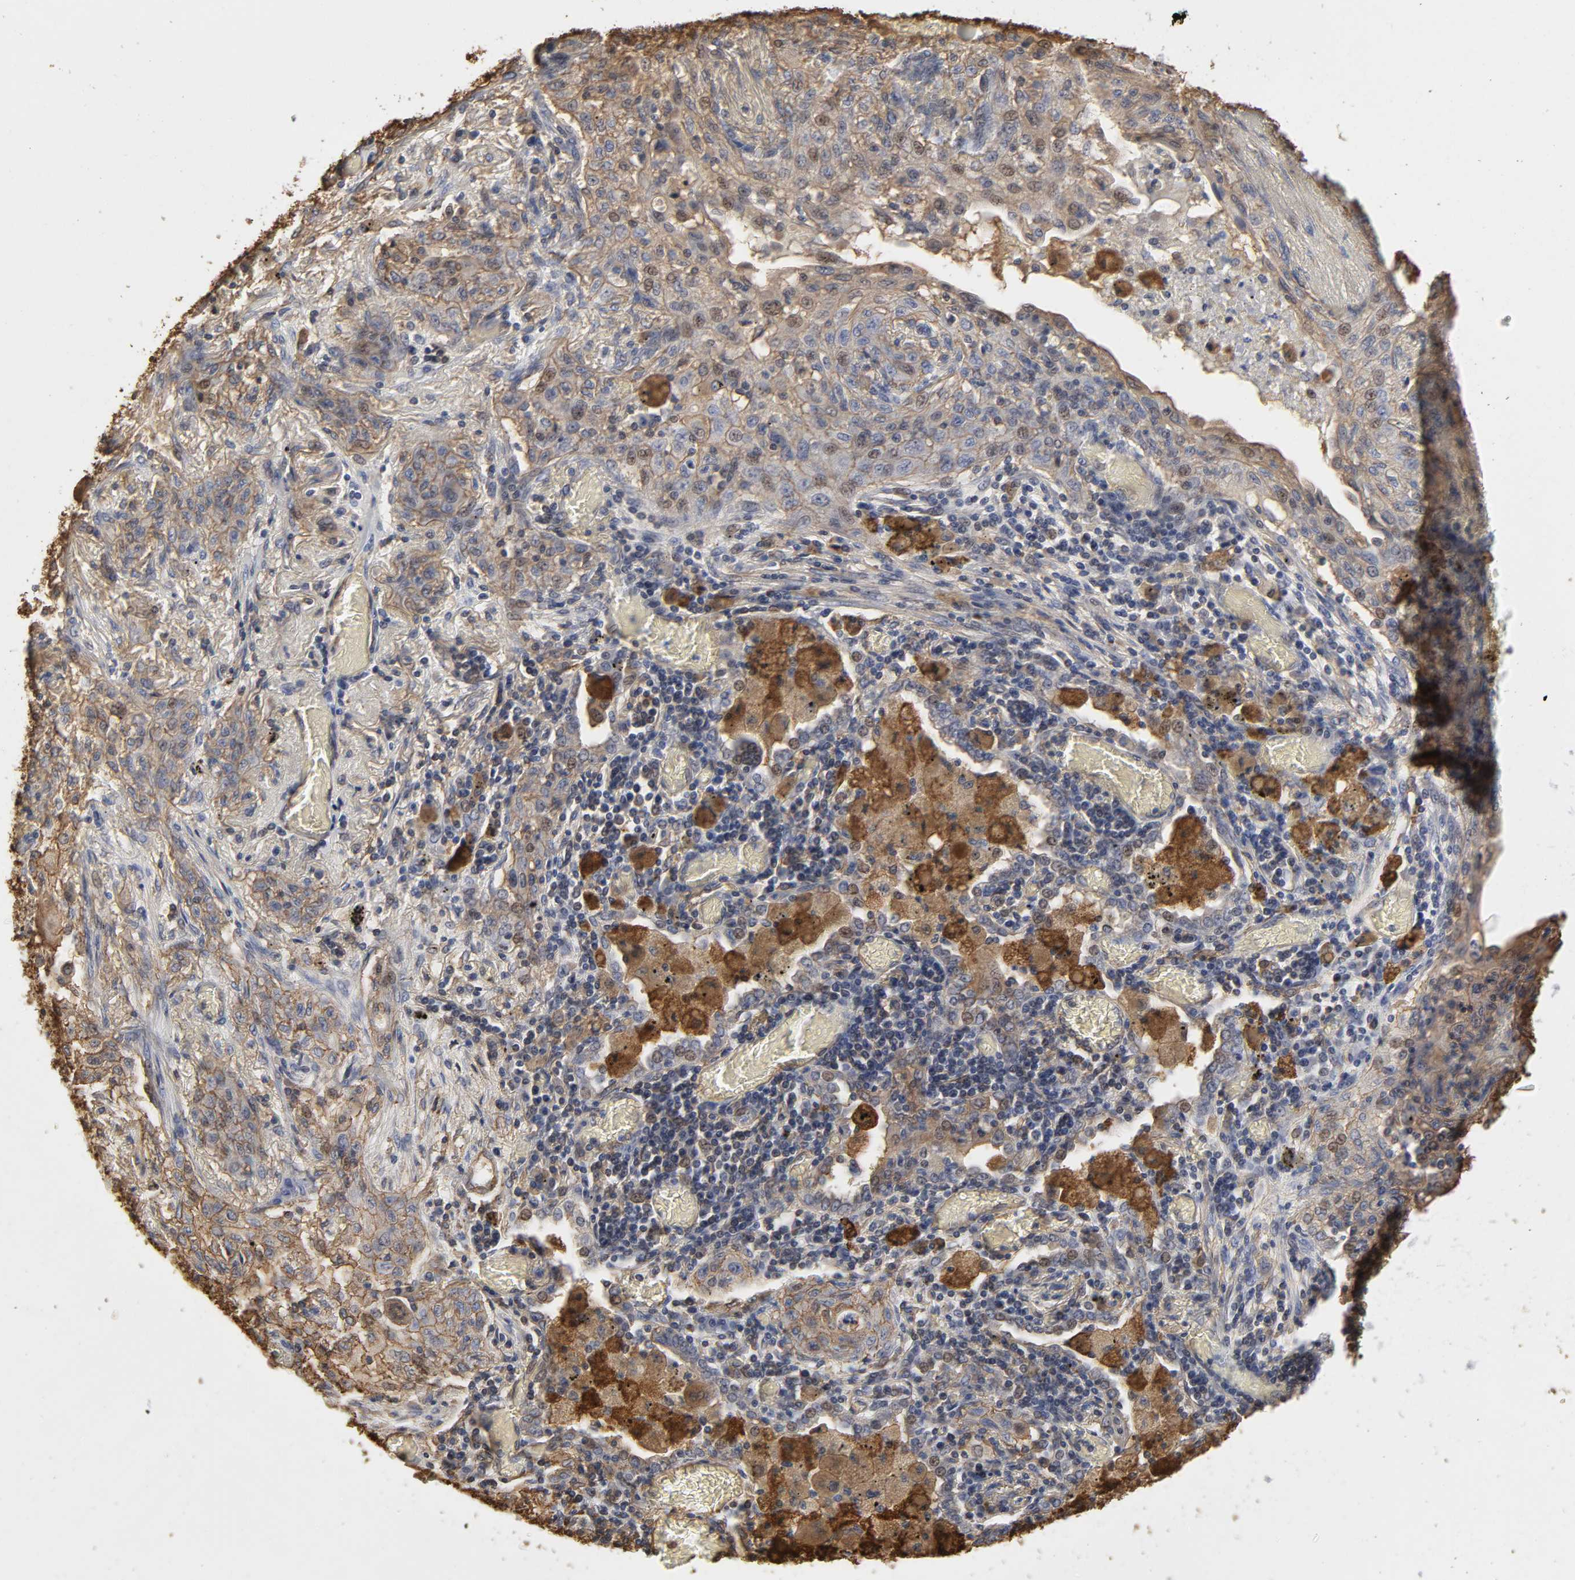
{"staining": {"intensity": "moderate", "quantity": "25%-75%", "location": "cytoplasmic/membranous,nuclear"}, "tissue": "lung cancer", "cell_type": "Tumor cells", "image_type": "cancer", "snomed": [{"axis": "morphology", "description": "Squamous cell carcinoma, NOS"}, {"axis": "topography", "description": "Lung"}], "caption": "Lung cancer stained for a protein shows moderate cytoplasmic/membranous and nuclear positivity in tumor cells.", "gene": "ANXA2", "patient": {"sex": "female", "age": 47}}